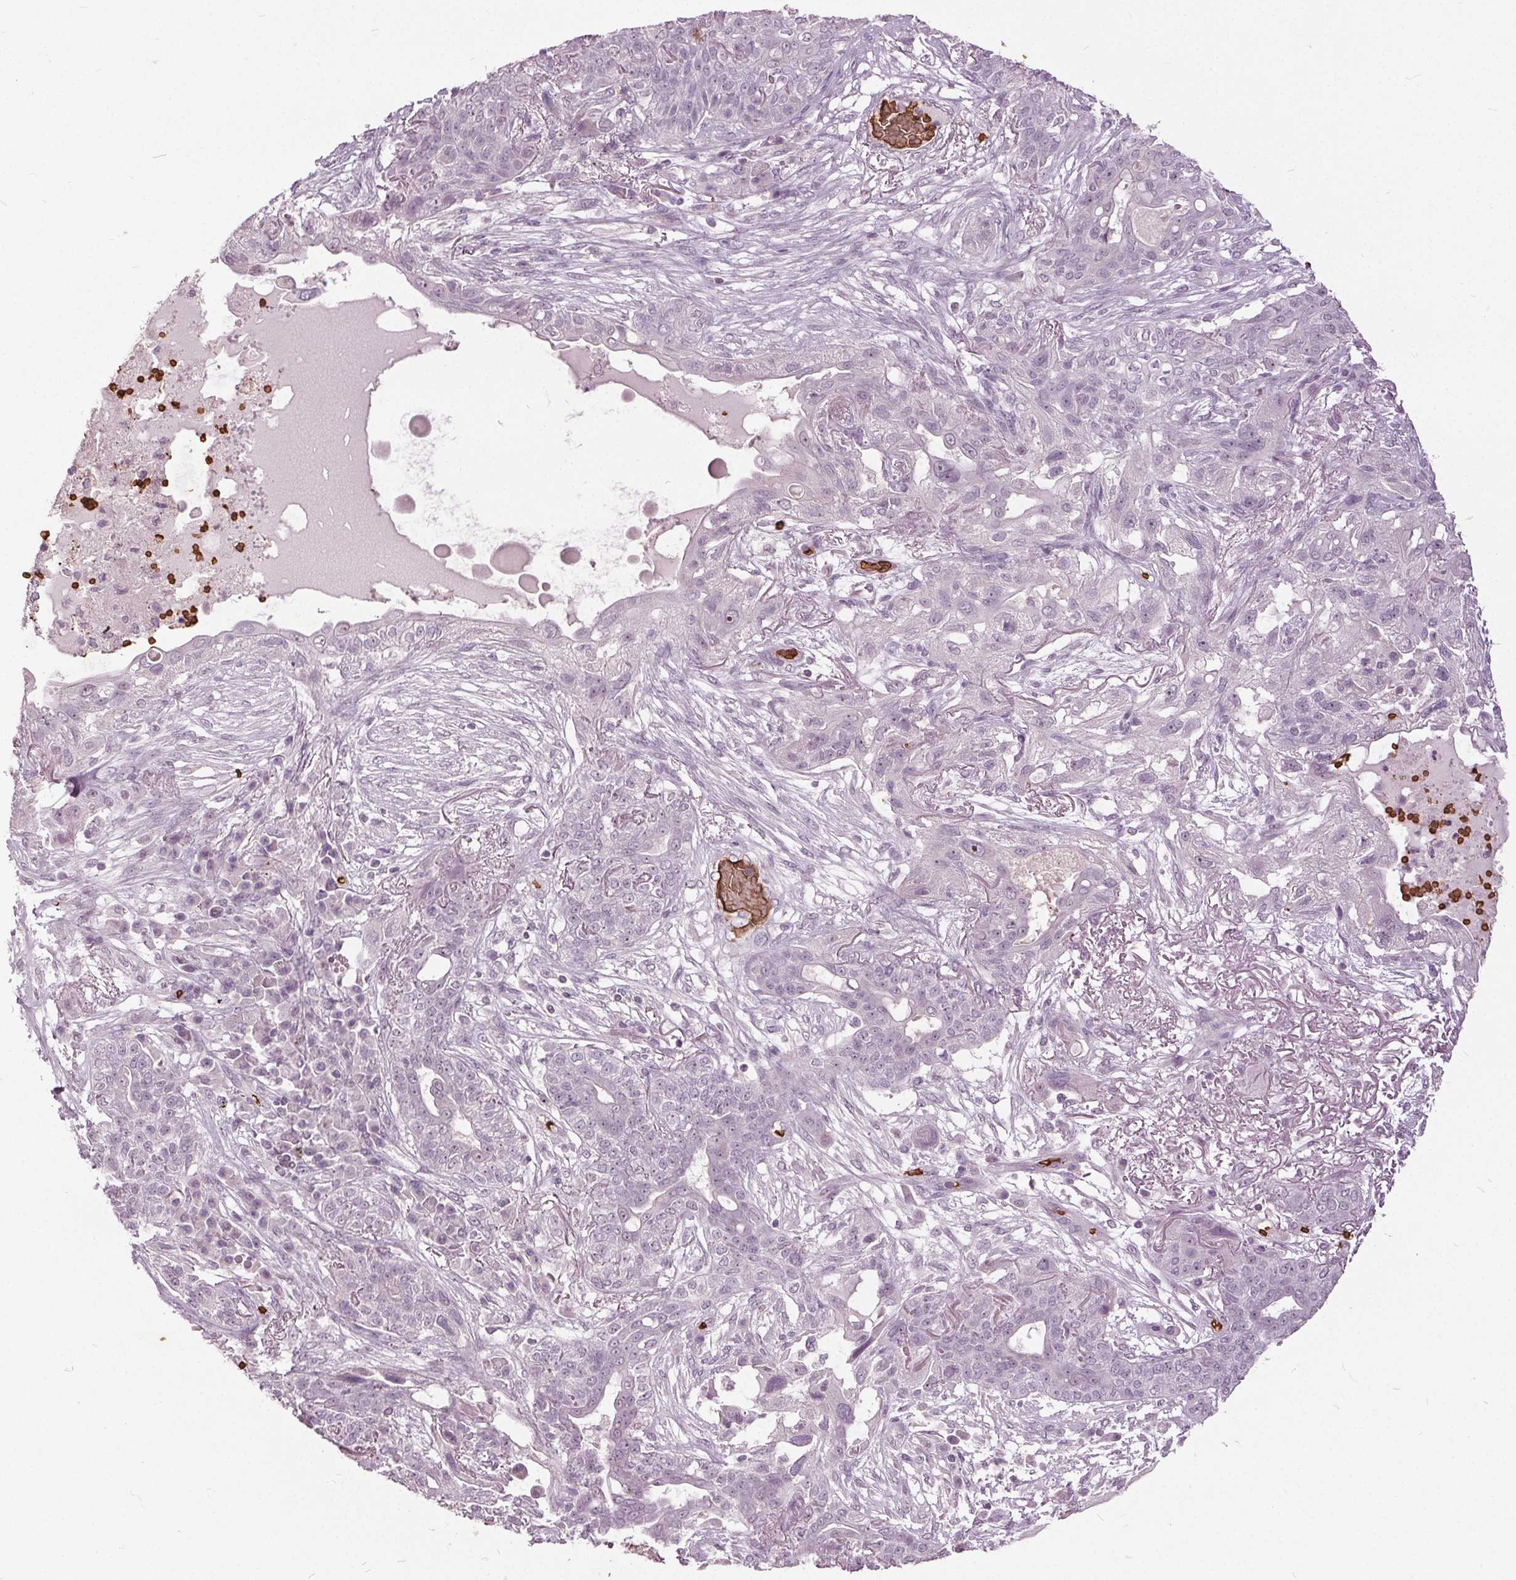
{"staining": {"intensity": "negative", "quantity": "none", "location": "none"}, "tissue": "lung cancer", "cell_type": "Tumor cells", "image_type": "cancer", "snomed": [{"axis": "morphology", "description": "Squamous cell carcinoma, NOS"}, {"axis": "topography", "description": "Lung"}], "caption": "Immunohistochemical staining of human lung cancer (squamous cell carcinoma) demonstrates no significant positivity in tumor cells. The staining was performed using DAB to visualize the protein expression in brown, while the nuclei were stained in blue with hematoxylin (Magnification: 20x).", "gene": "SLC4A1", "patient": {"sex": "female", "age": 70}}